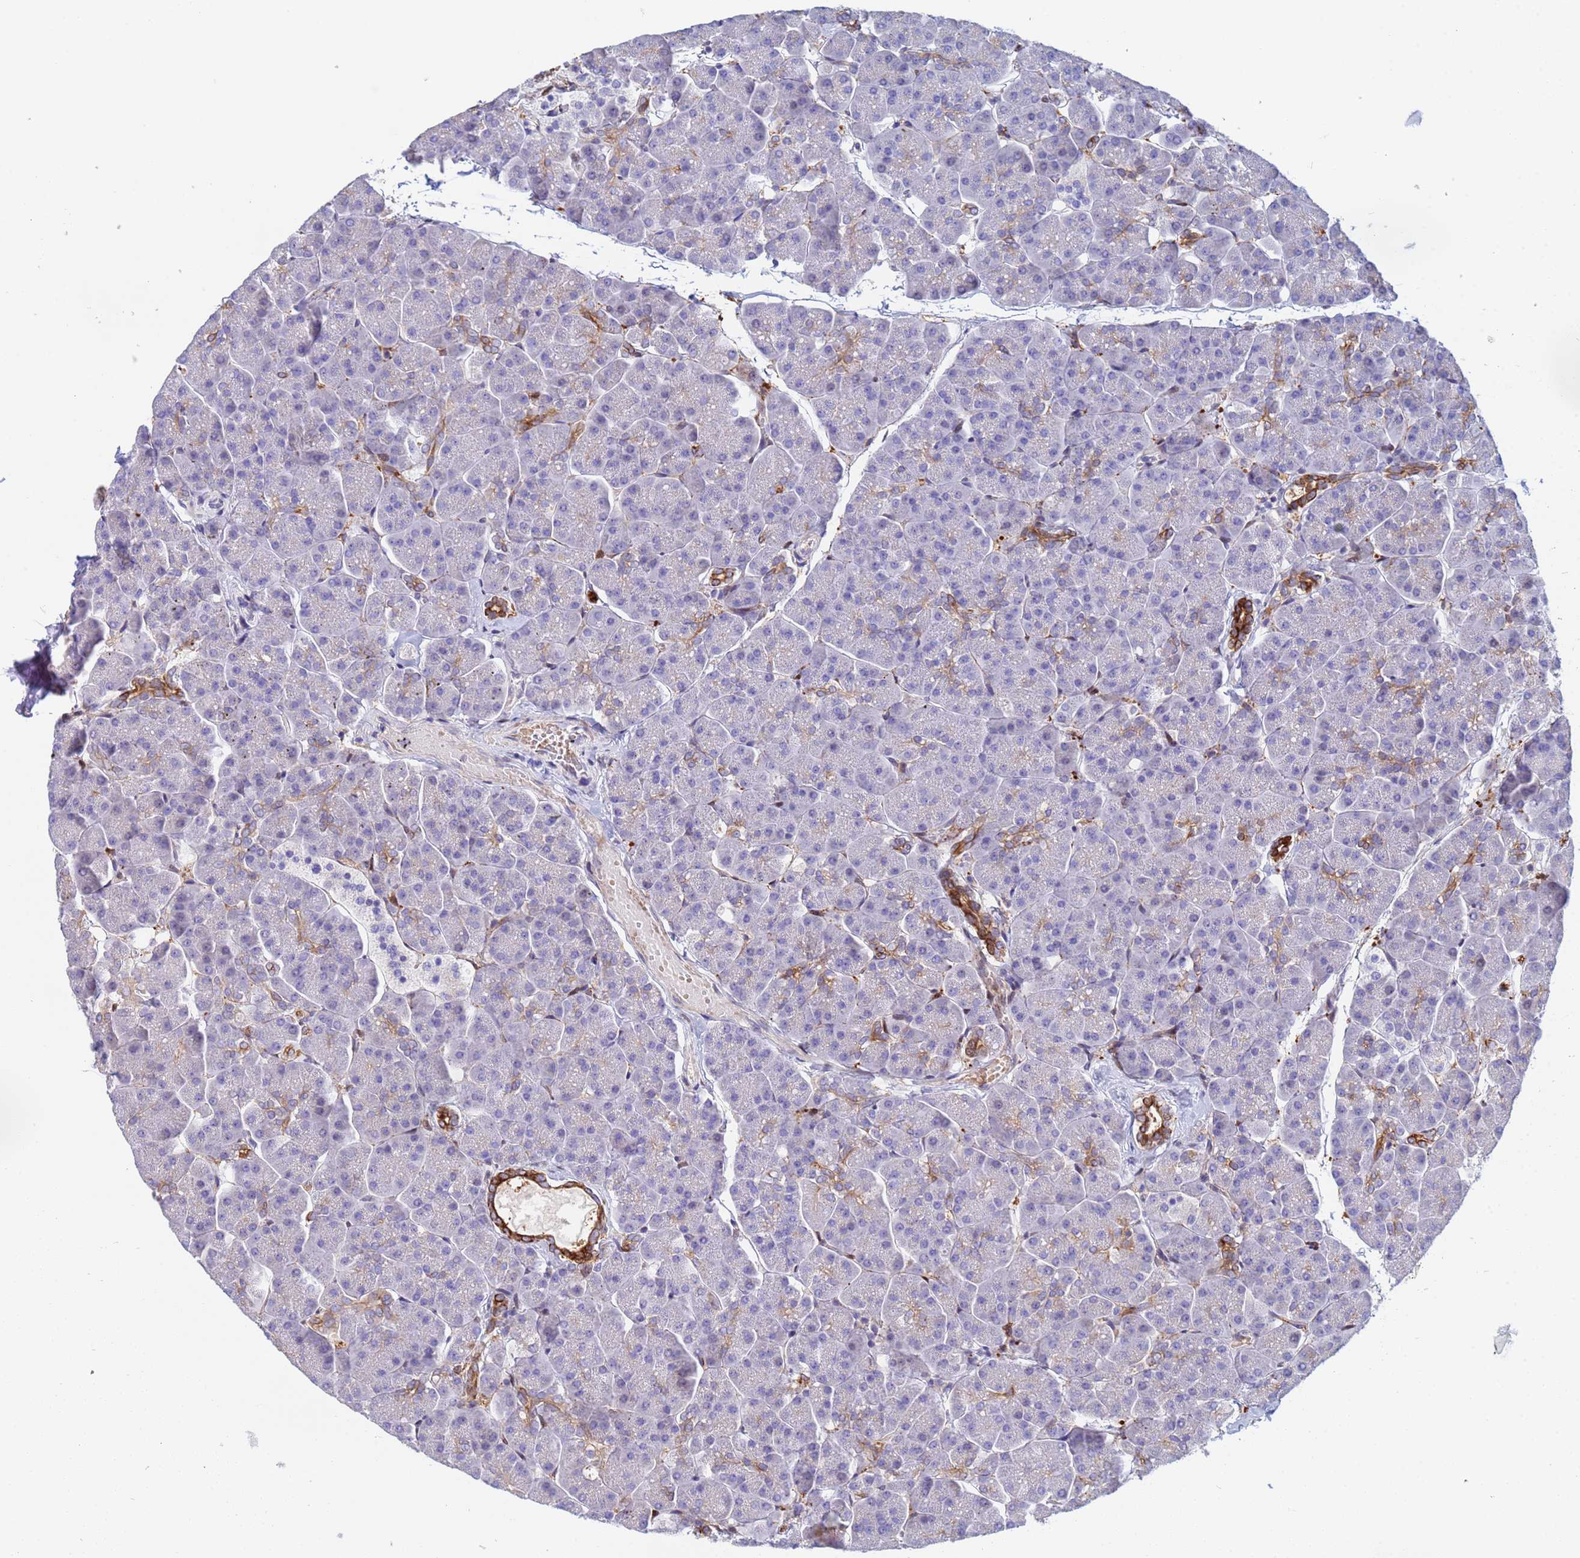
{"staining": {"intensity": "strong", "quantity": "<25%", "location": "cytoplasmic/membranous"}, "tissue": "pancreas", "cell_type": "Exocrine glandular cells", "image_type": "normal", "snomed": [{"axis": "morphology", "description": "Normal tissue, NOS"}, {"axis": "topography", "description": "Pancreas"}, {"axis": "topography", "description": "Peripheral nerve tissue"}], "caption": "Immunohistochemical staining of benign pancreas shows <25% levels of strong cytoplasmic/membranous protein expression in about <25% of exocrine glandular cells. (Brightfield microscopy of DAB IHC at high magnification).", "gene": "PPP6R1", "patient": {"sex": "male", "age": 54}}